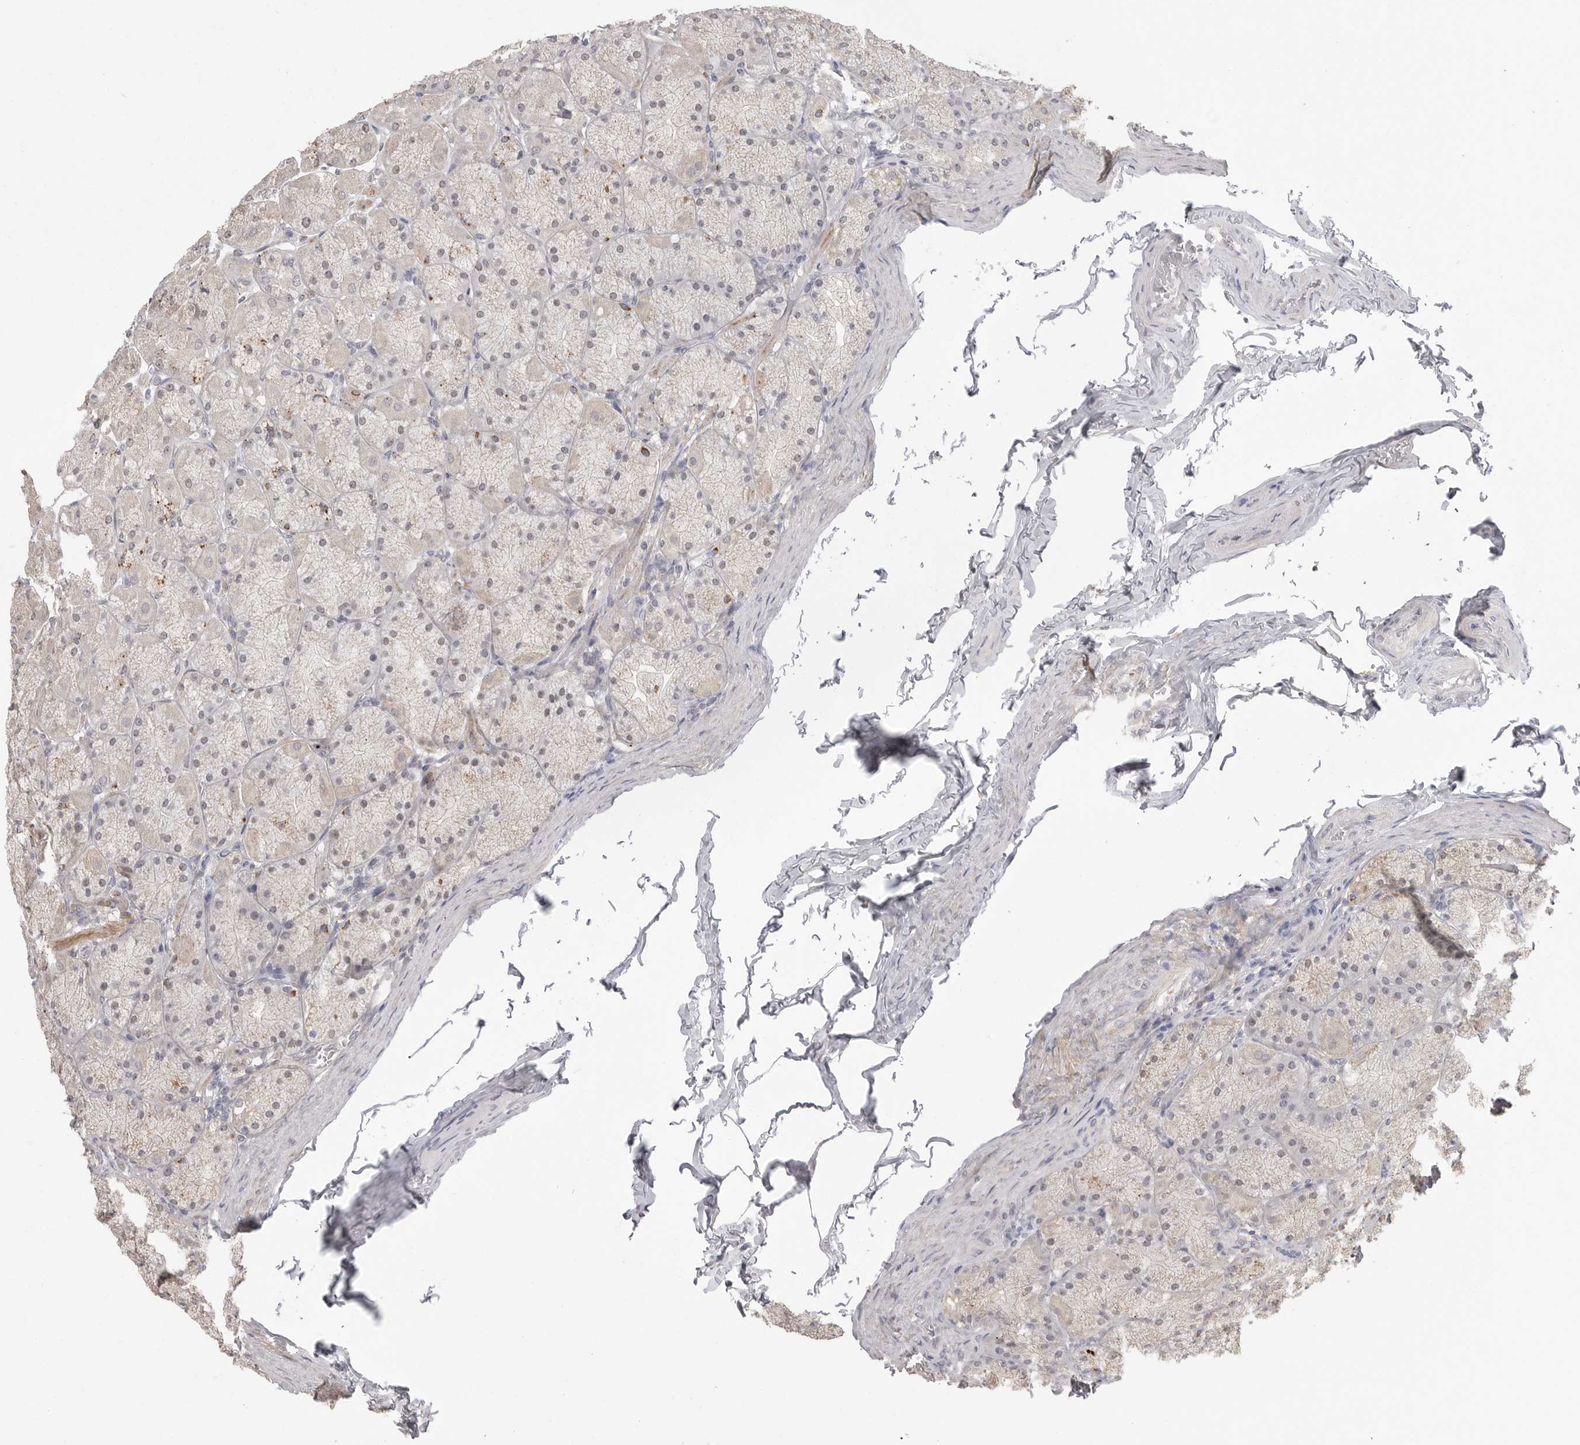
{"staining": {"intensity": "moderate", "quantity": "<25%", "location": "cytoplasmic/membranous,nuclear"}, "tissue": "stomach", "cell_type": "Glandular cells", "image_type": "normal", "snomed": [{"axis": "morphology", "description": "Normal tissue, NOS"}, {"axis": "topography", "description": "Stomach, upper"}], "caption": "Glandular cells show low levels of moderate cytoplasmic/membranous,nuclear expression in approximately <25% of cells in unremarkable stomach.", "gene": "PLEKHF1", "patient": {"sex": "female", "age": 56}}